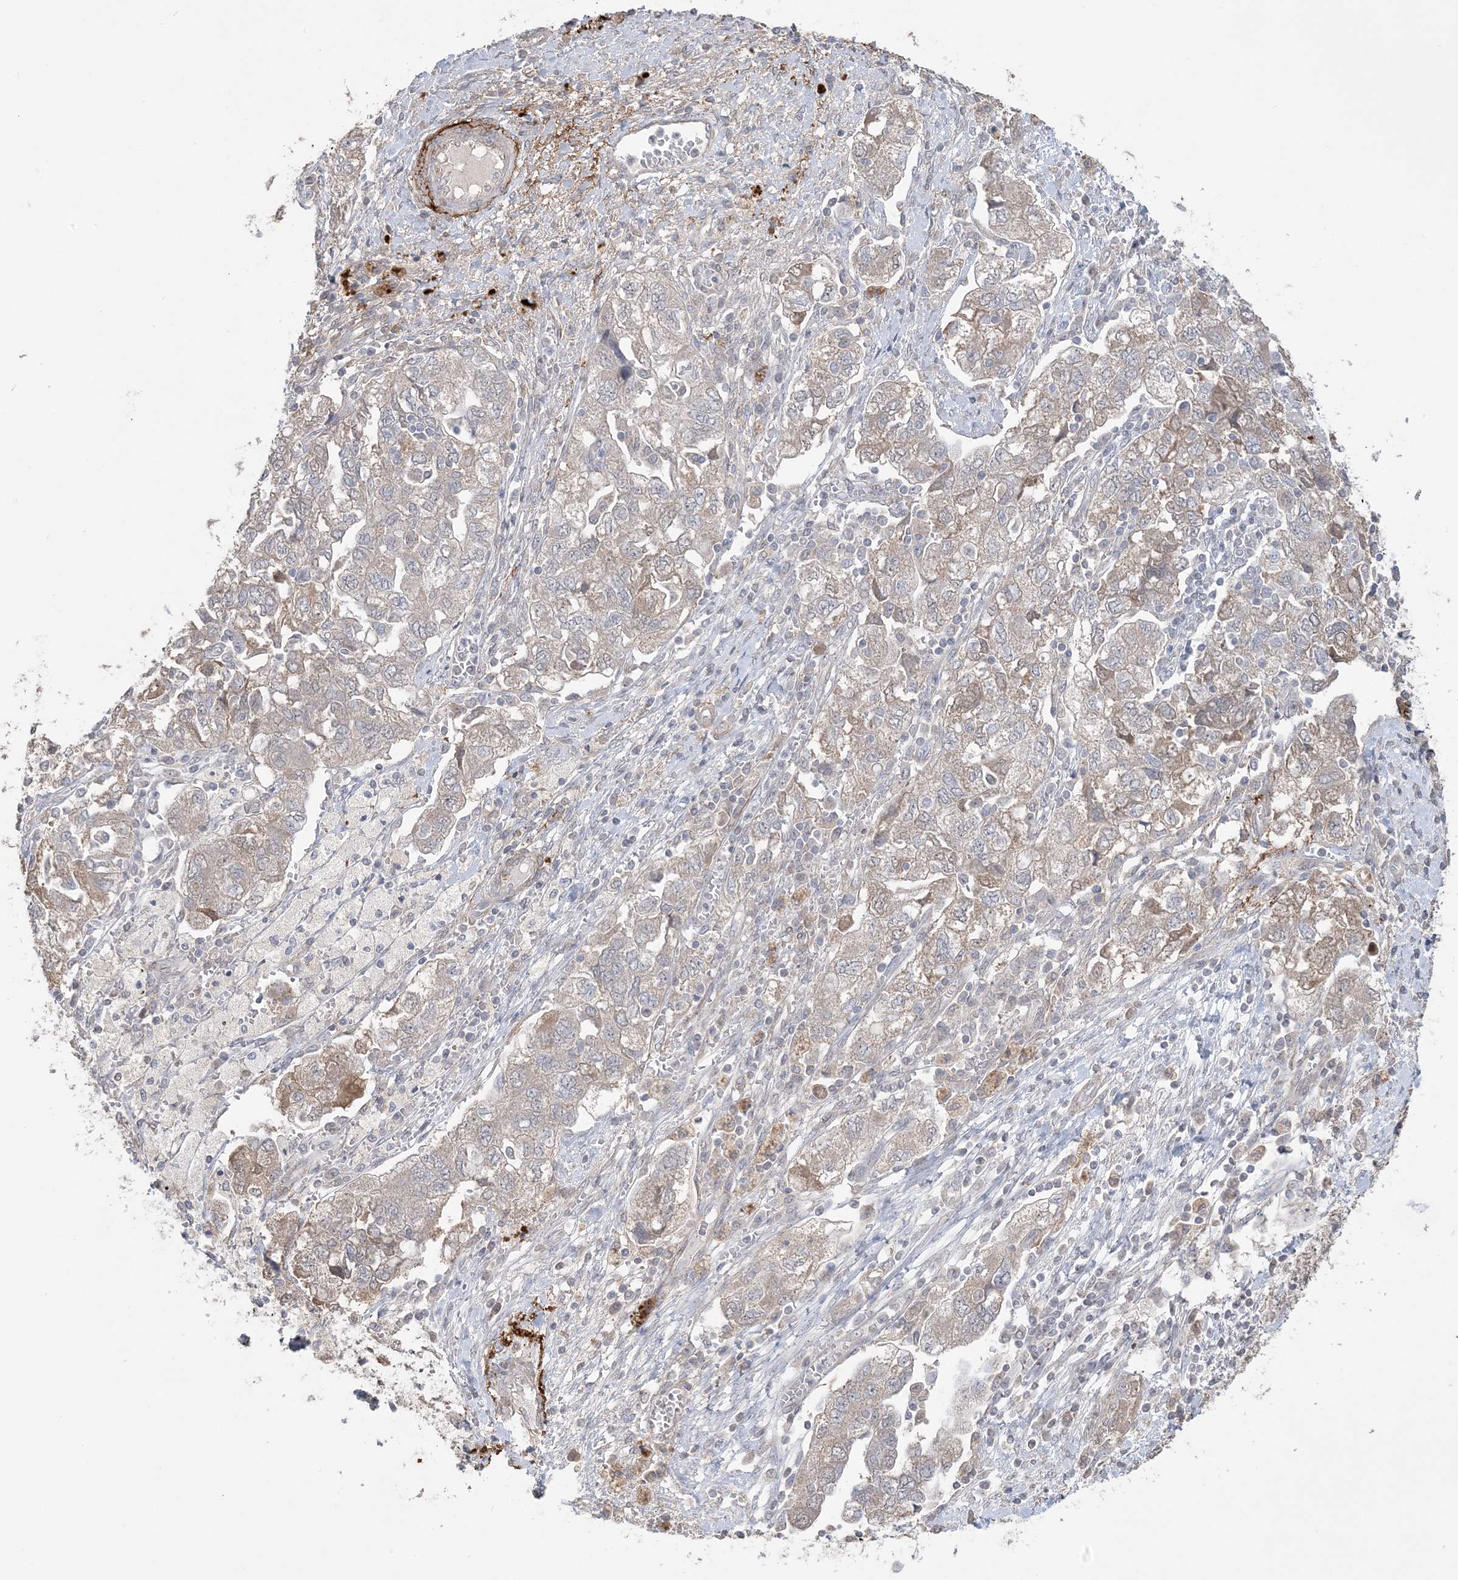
{"staining": {"intensity": "weak", "quantity": "25%-75%", "location": "cytoplasmic/membranous"}, "tissue": "ovarian cancer", "cell_type": "Tumor cells", "image_type": "cancer", "snomed": [{"axis": "morphology", "description": "Carcinoma, NOS"}, {"axis": "morphology", "description": "Cystadenocarcinoma, serous, NOS"}, {"axis": "topography", "description": "Ovary"}], "caption": "A low amount of weak cytoplasmic/membranous positivity is seen in approximately 25%-75% of tumor cells in ovarian cancer tissue.", "gene": "XRN1", "patient": {"sex": "female", "age": 69}}